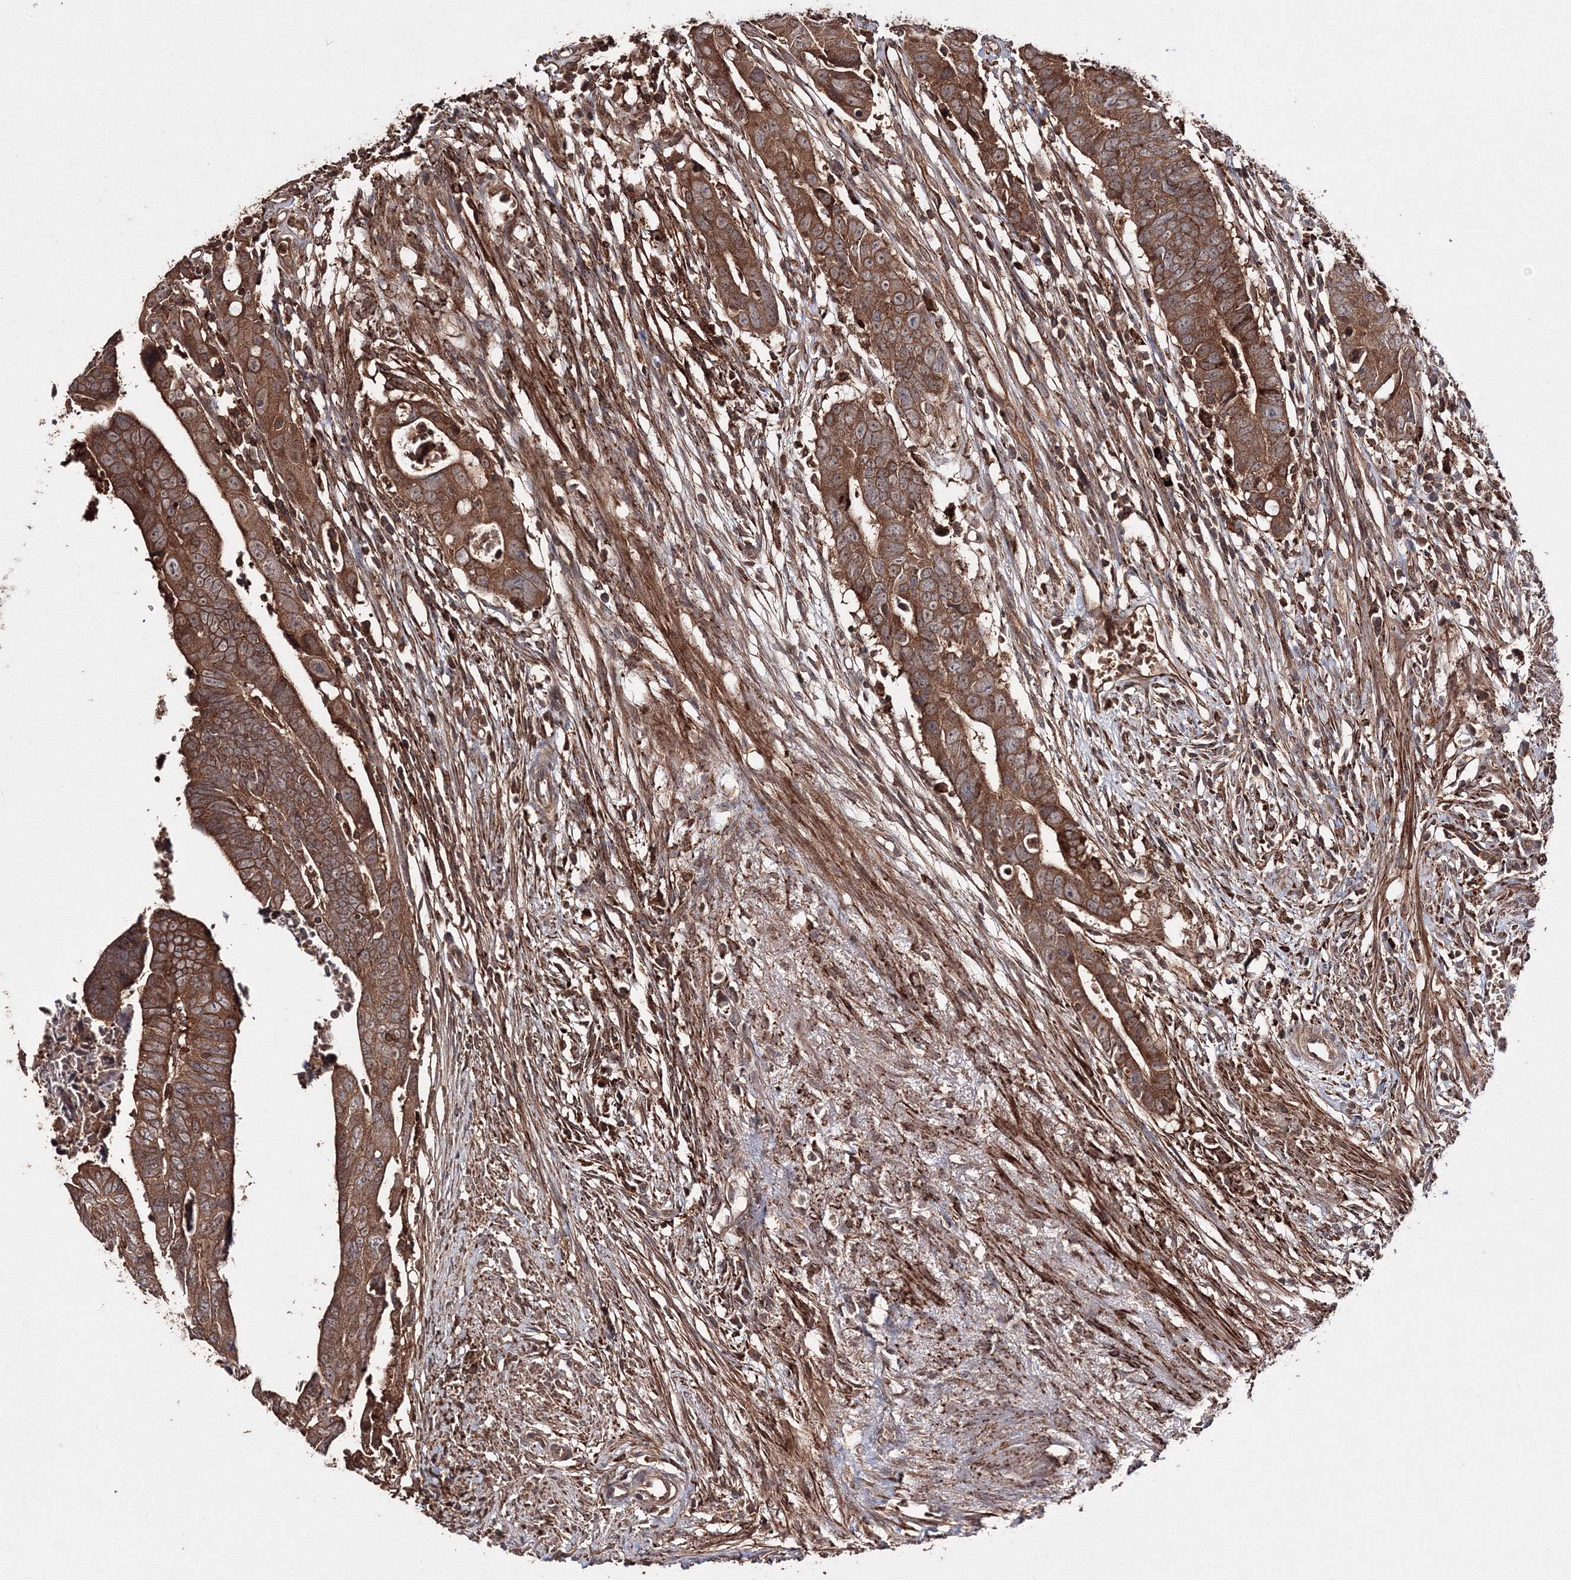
{"staining": {"intensity": "strong", "quantity": ">75%", "location": "cytoplasmic/membranous"}, "tissue": "colorectal cancer", "cell_type": "Tumor cells", "image_type": "cancer", "snomed": [{"axis": "morphology", "description": "Adenocarcinoma, NOS"}, {"axis": "topography", "description": "Rectum"}], "caption": "Approximately >75% of tumor cells in human adenocarcinoma (colorectal) show strong cytoplasmic/membranous protein positivity as visualized by brown immunohistochemical staining.", "gene": "DDO", "patient": {"sex": "female", "age": 65}}